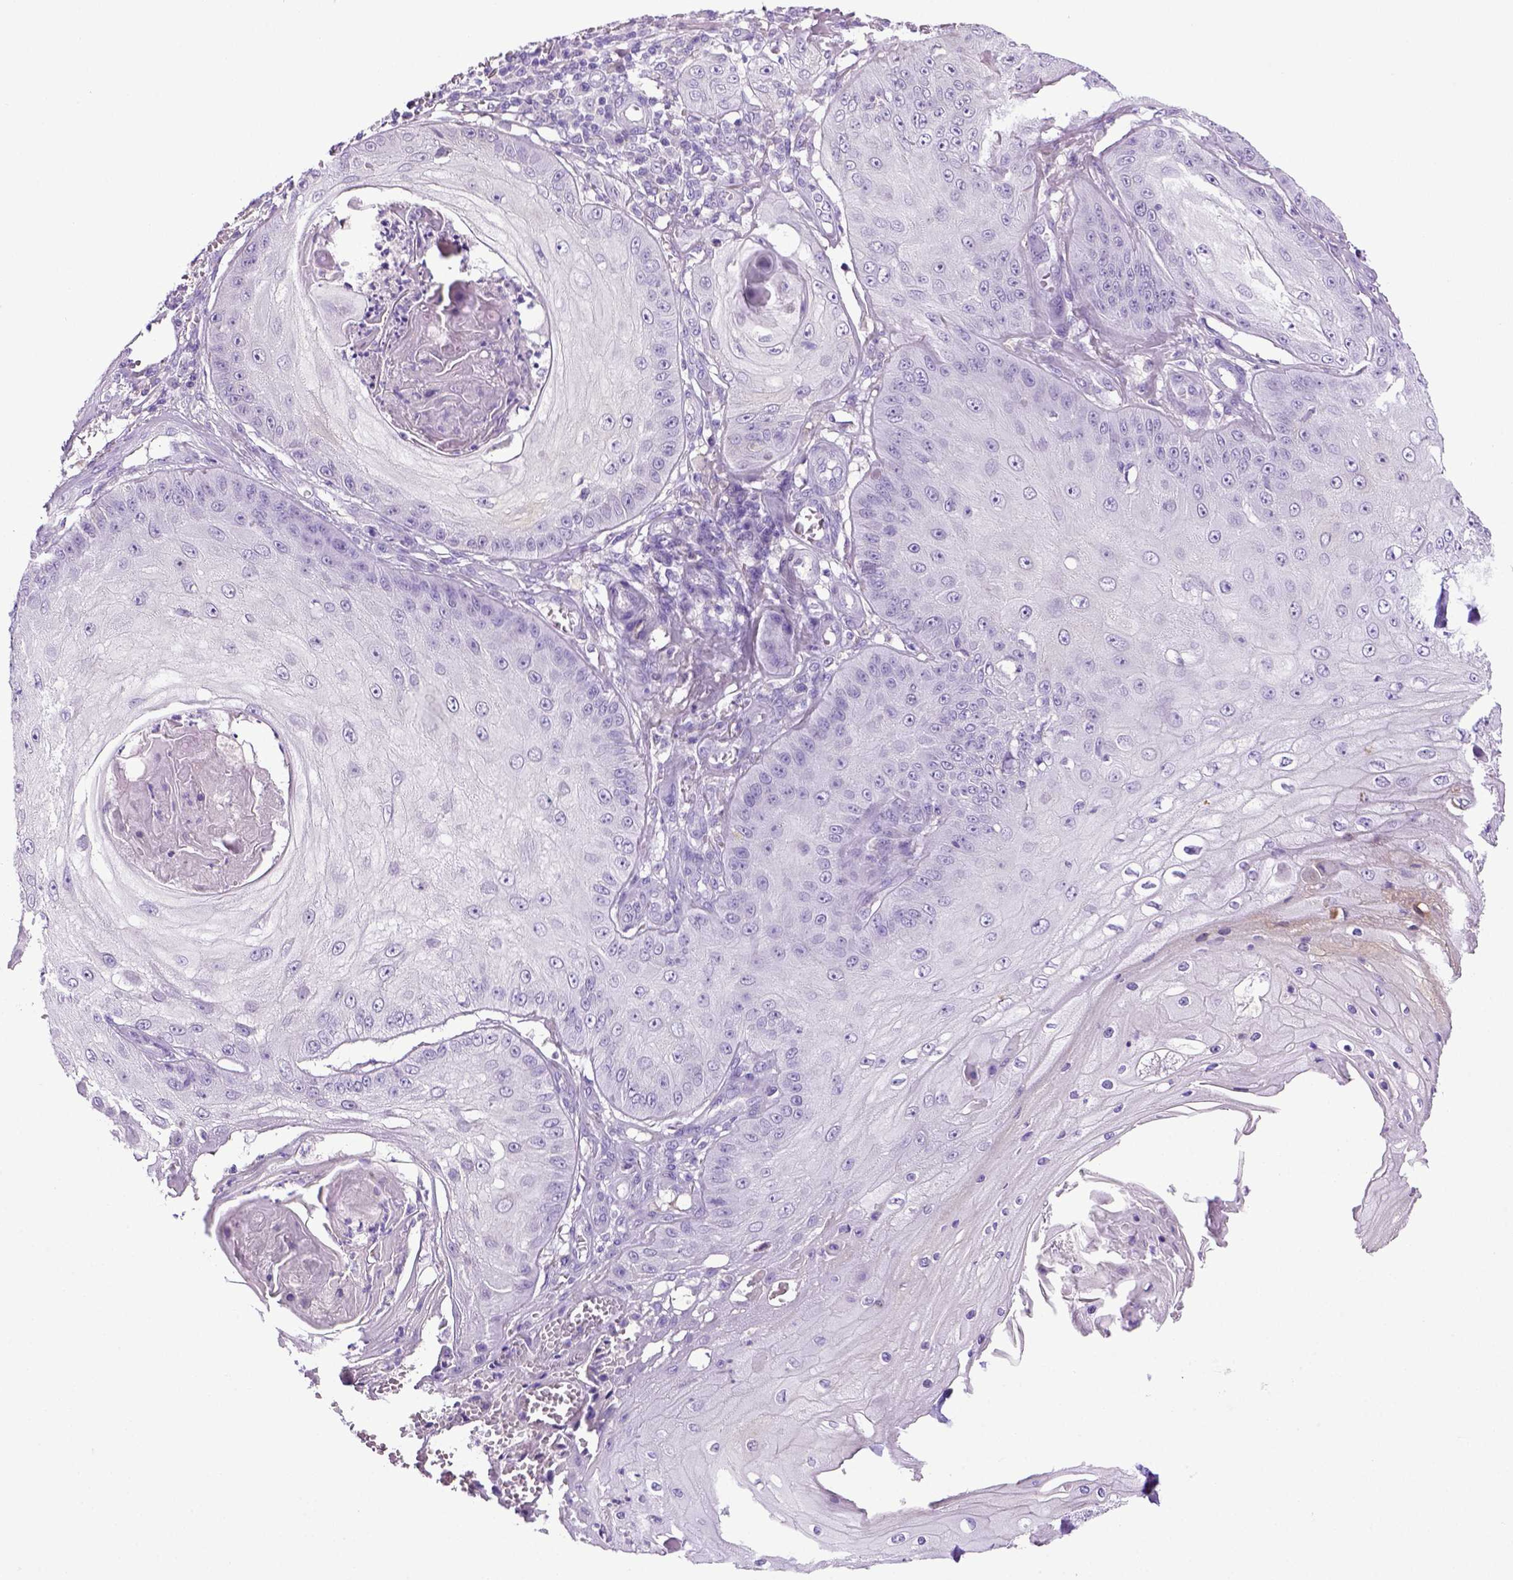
{"staining": {"intensity": "negative", "quantity": "none", "location": "none"}, "tissue": "skin cancer", "cell_type": "Tumor cells", "image_type": "cancer", "snomed": [{"axis": "morphology", "description": "Squamous cell carcinoma, NOS"}, {"axis": "topography", "description": "Skin"}], "caption": "The photomicrograph reveals no staining of tumor cells in skin cancer (squamous cell carcinoma). (DAB (3,3'-diaminobenzidine) immunohistochemistry (IHC), high magnification).", "gene": "ITIH4", "patient": {"sex": "male", "age": 70}}